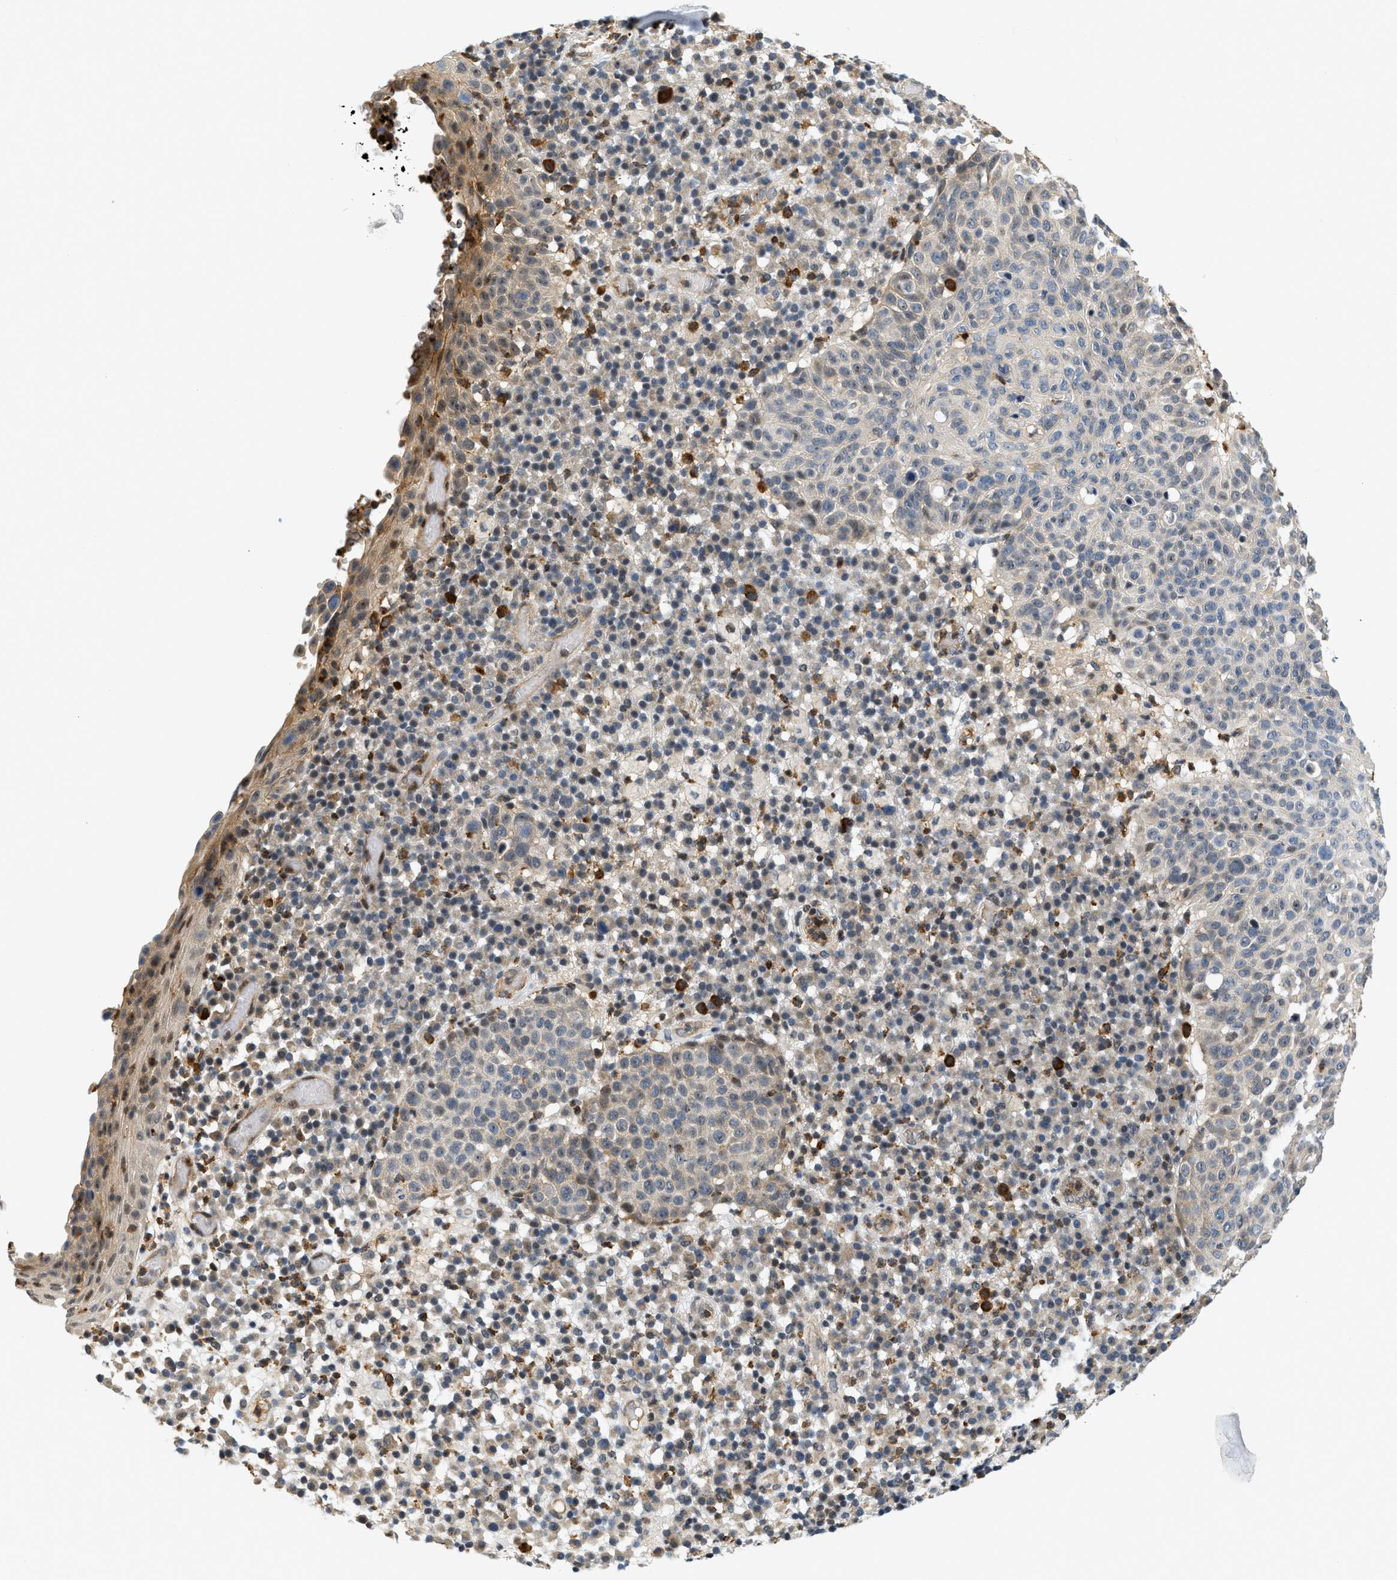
{"staining": {"intensity": "weak", "quantity": "<25%", "location": "cytoplasmic/membranous"}, "tissue": "skin cancer", "cell_type": "Tumor cells", "image_type": "cancer", "snomed": [{"axis": "morphology", "description": "Squamous cell carcinoma in situ, NOS"}, {"axis": "morphology", "description": "Squamous cell carcinoma, NOS"}, {"axis": "topography", "description": "Skin"}], "caption": "Tumor cells are negative for protein expression in human squamous cell carcinoma in situ (skin).", "gene": "KMT2A", "patient": {"sex": "male", "age": 93}}